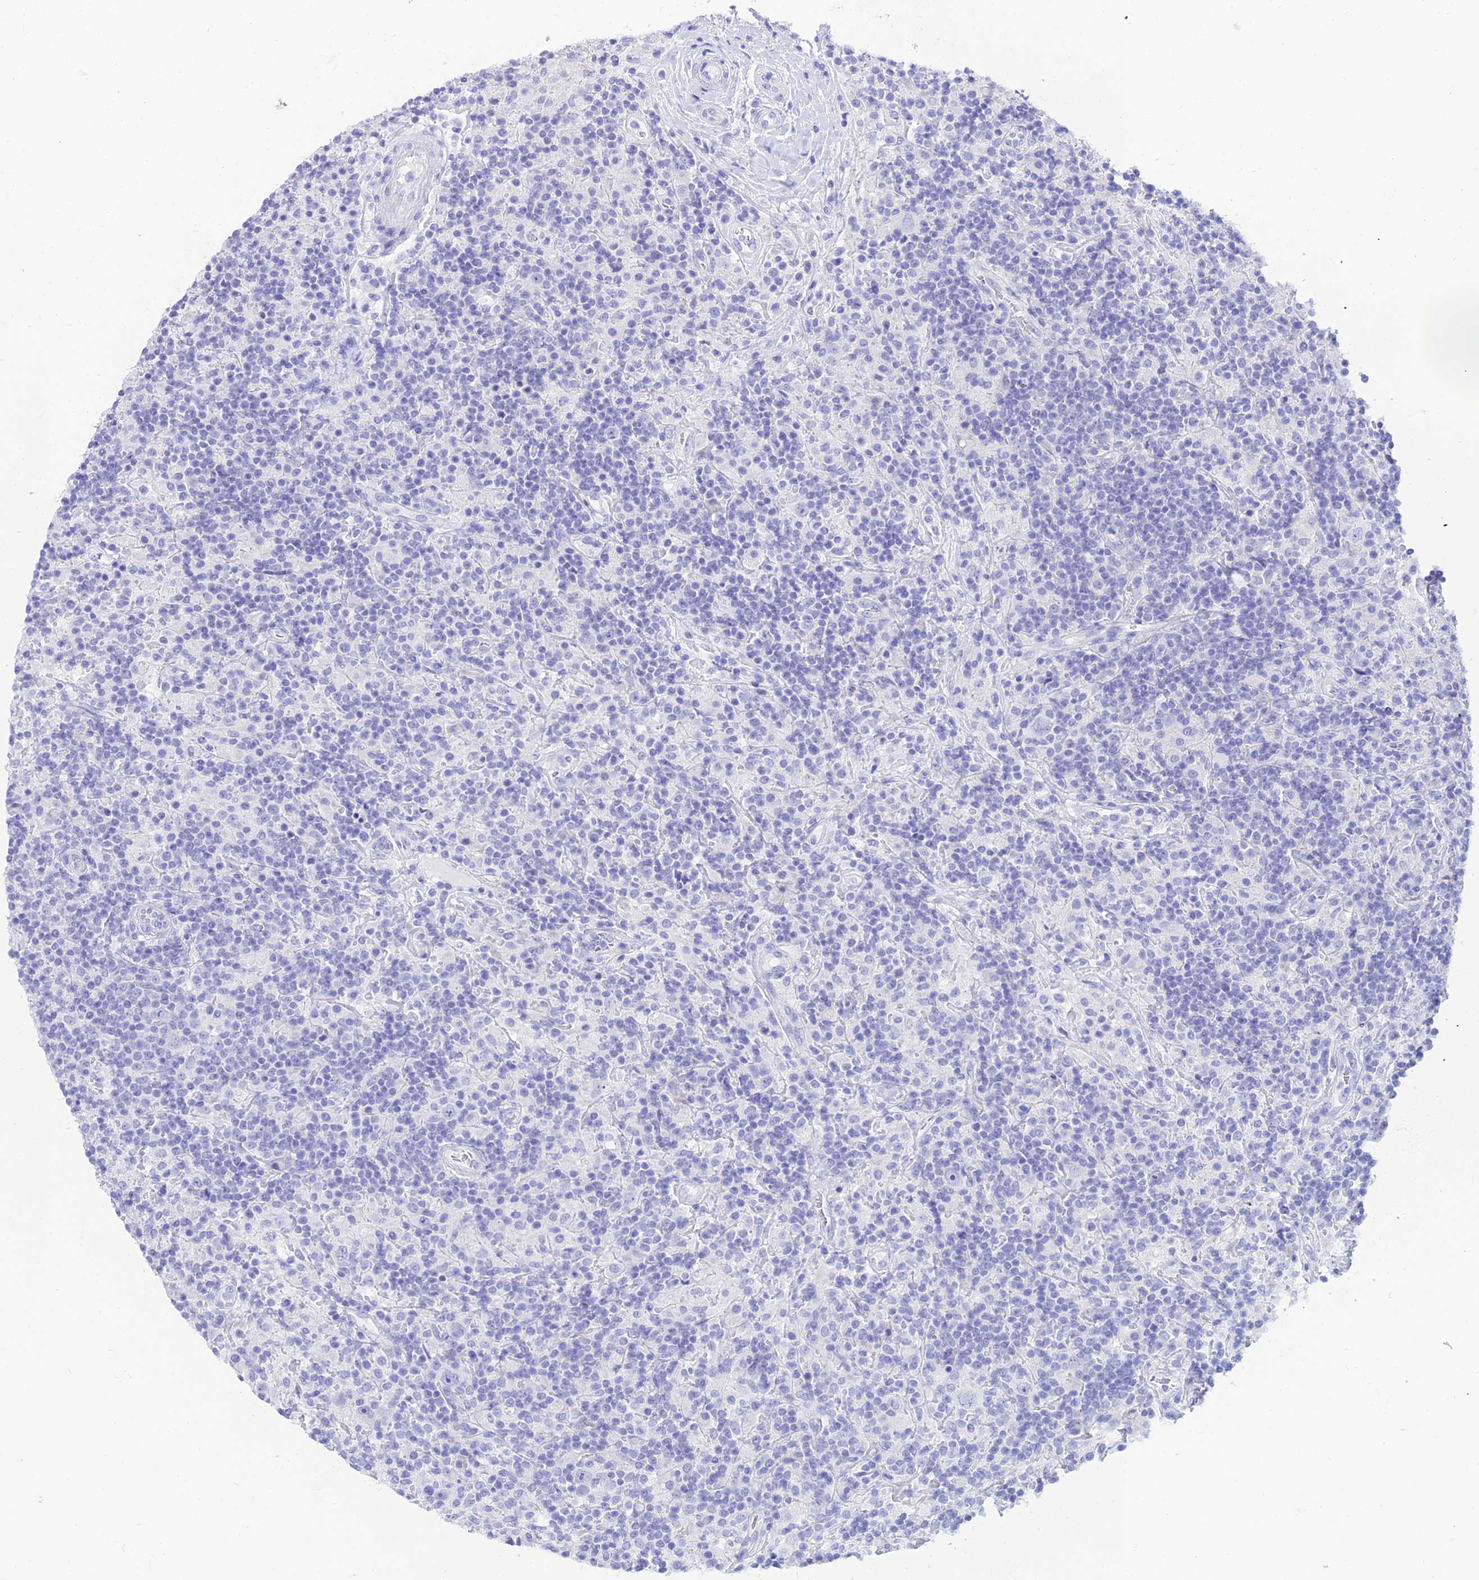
{"staining": {"intensity": "negative", "quantity": "none", "location": "none"}, "tissue": "lymphoma", "cell_type": "Tumor cells", "image_type": "cancer", "snomed": [{"axis": "morphology", "description": "Hodgkin's disease, NOS"}, {"axis": "topography", "description": "Lymph node"}], "caption": "Immunohistochemistry of human Hodgkin's disease shows no expression in tumor cells.", "gene": "OR4D5", "patient": {"sex": "male", "age": 70}}